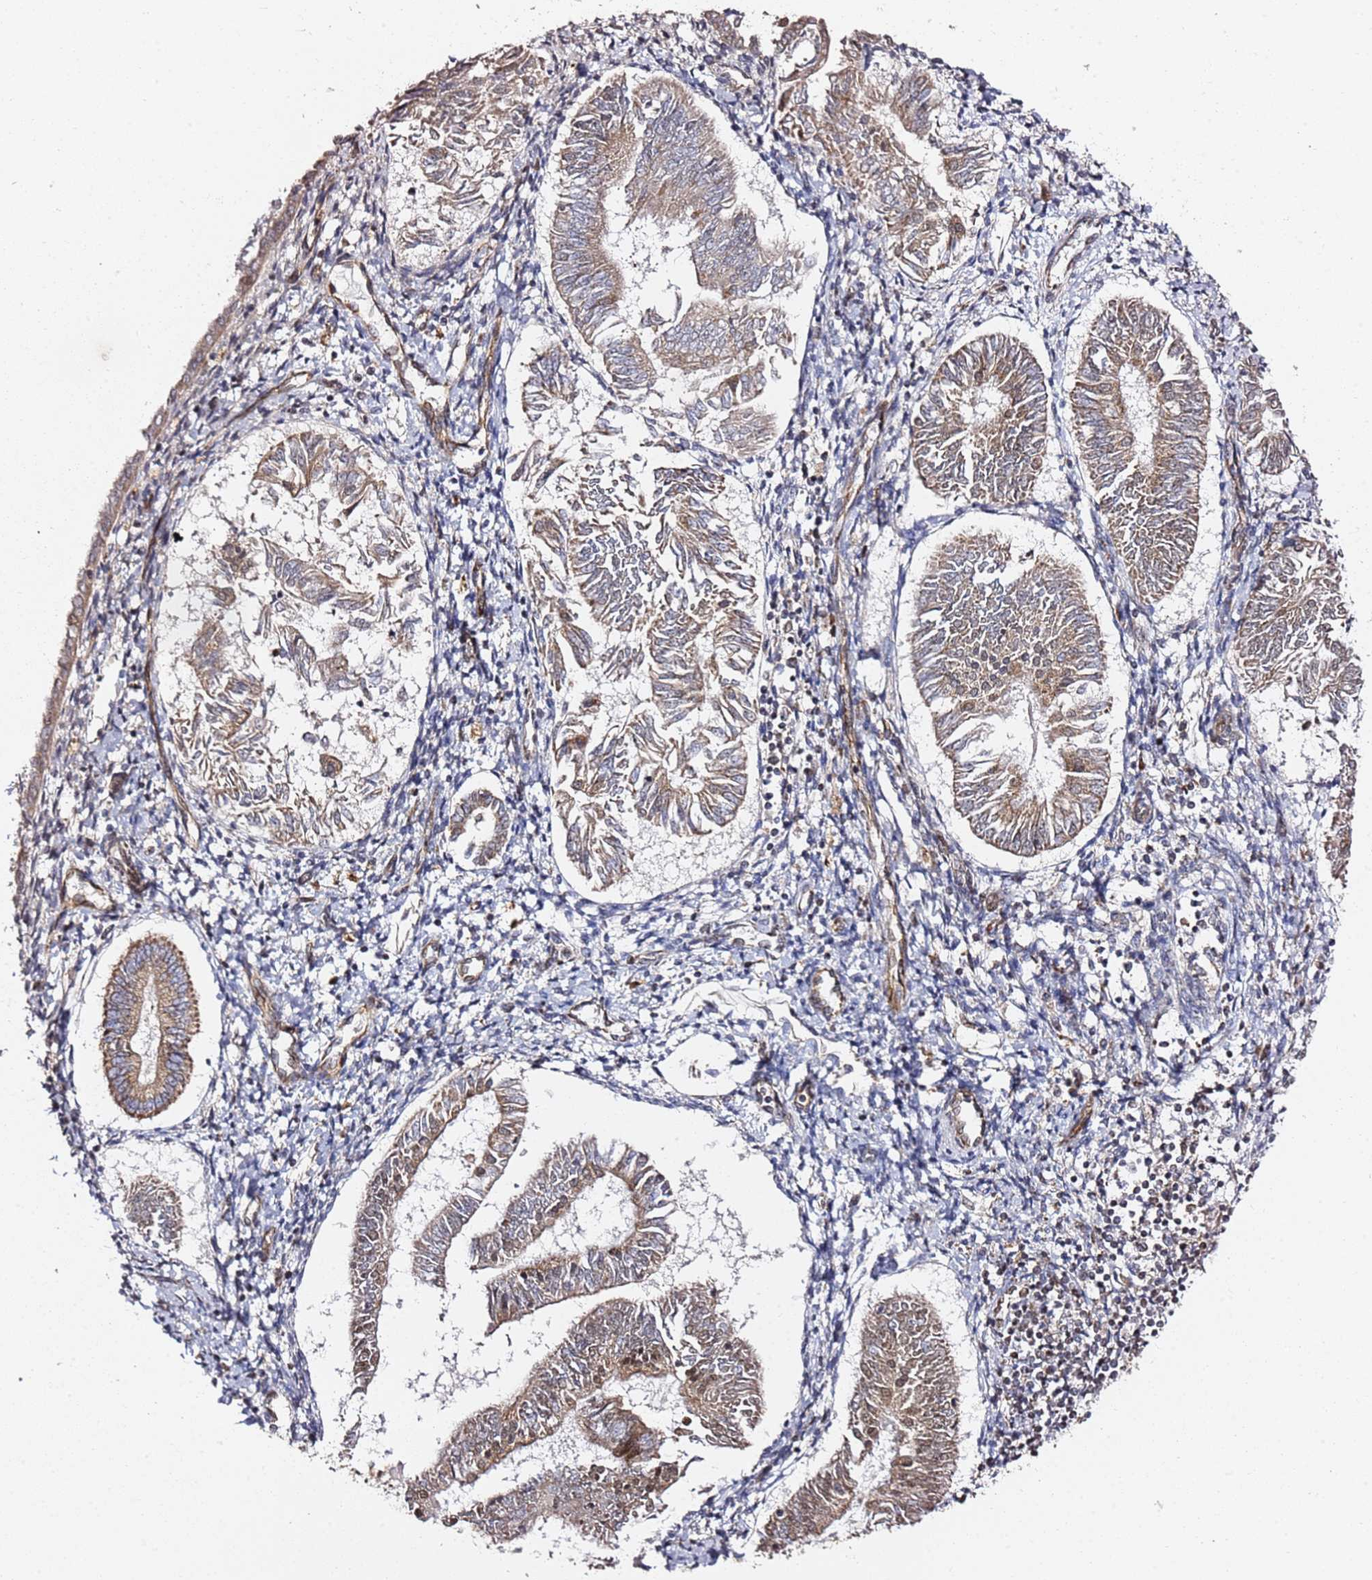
{"staining": {"intensity": "moderate", "quantity": "25%-75%", "location": "cytoplasmic/membranous"}, "tissue": "endometrial cancer", "cell_type": "Tumor cells", "image_type": "cancer", "snomed": [{"axis": "morphology", "description": "Adenocarcinoma, NOS"}, {"axis": "topography", "description": "Endometrium"}], "caption": "About 25%-75% of tumor cells in human endometrial adenocarcinoma demonstrate moderate cytoplasmic/membranous protein expression as visualized by brown immunohistochemical staining.", "gene": "TP53AIP1", "patient": {"sex": "female", "age": 58}}